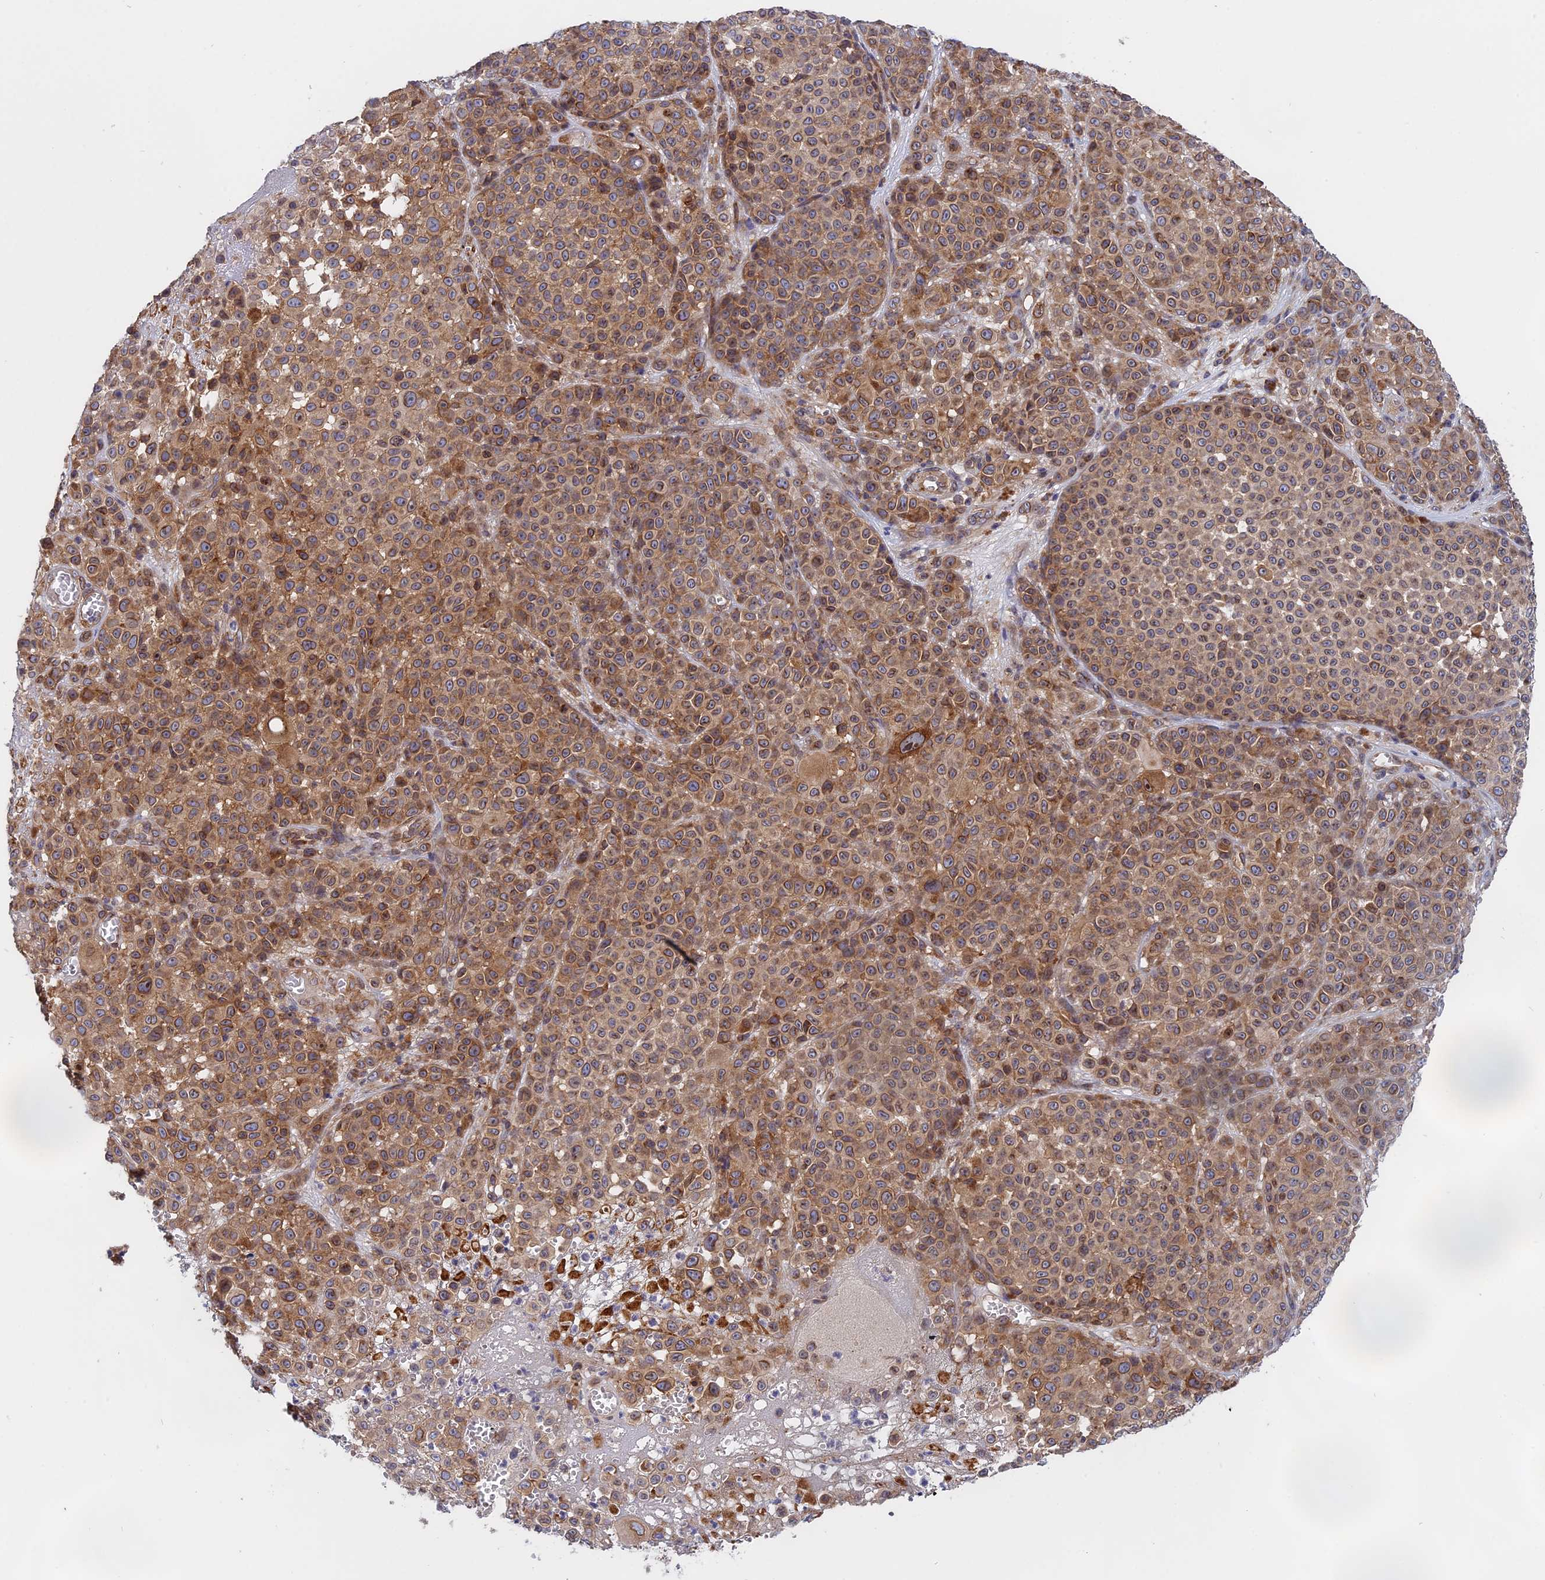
{"staining": {"intensity": "moderate", "quantity": ">75%", "location": "cytoplasmic/membranous,nuclear"}, "tissue": "melanoma", "cell_type": "Tumor cells", "image_type": "cancer", "snomed": [{"axis": "morphology", "description": "Malignant melanoma, NOS"}, {"axis": "topography", "description": "Skin"}], "caption": "Protein staining exhibits moderate cytoplasmic/membranous and nuclear positivity in about >75% of tumor cells in melanoma. (IHC, brightfield microscopy, high magnification).", "gene": "NAA10", "patient": {"sex": "female", "age": 94}}